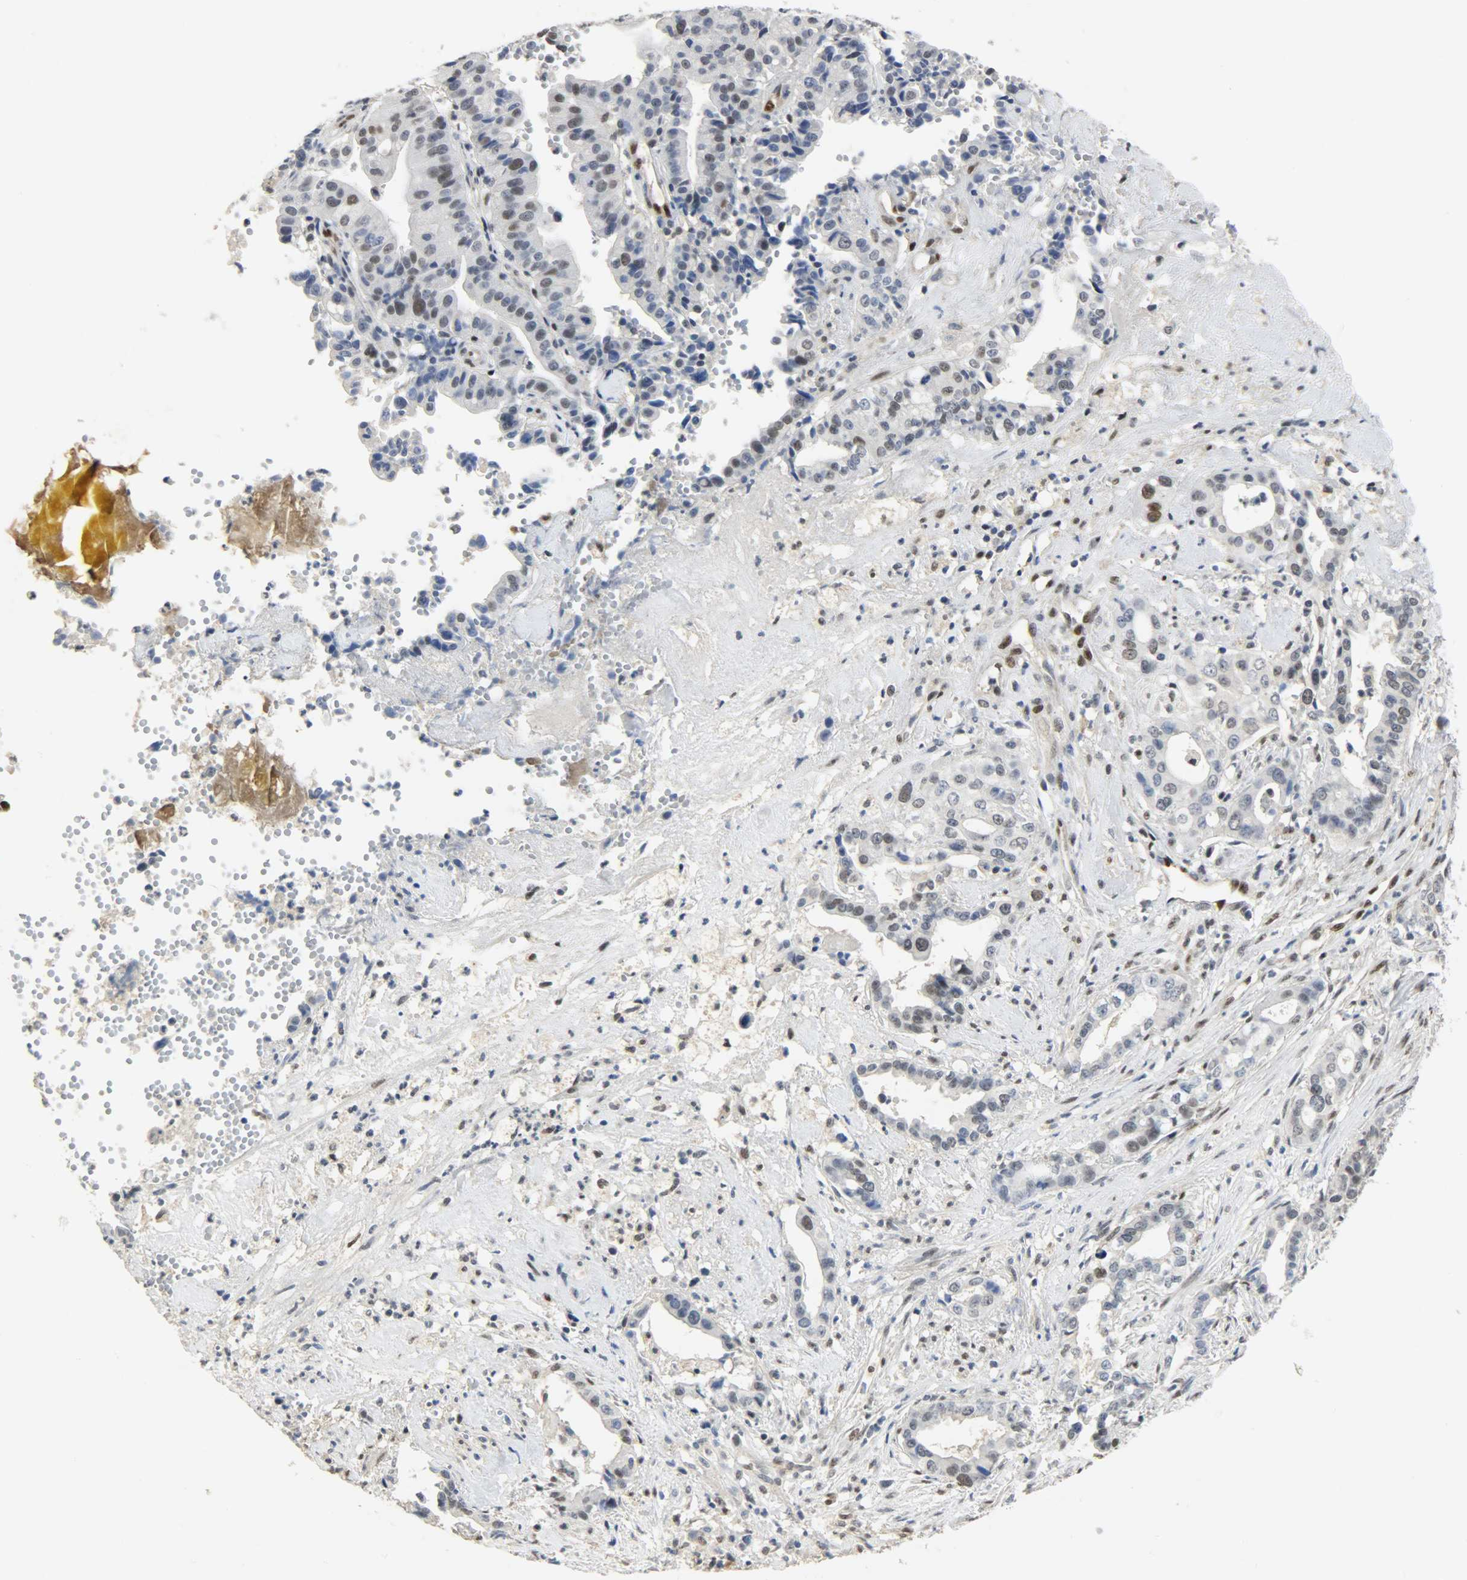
{"staining": {"intensity": "moderate", "quantity": "25%-75%", "location": "nuclear"}, "tissue": "liver cancer", "cell_type": "Tumor cells", "image_type": "cancer", "snomed": [{"axis": "morphology", "description": "Cholangiocarcinoma"}, {"axis": "topography", "description": "Liver"}], "caption": "Liver cancer (cholangiocarcinoma) stained with DAB (3,3'-diaminobenzidine) immunohistochemistry (IHC) reveals medium levels of moderate nuclear expression in about 25%-75% of tumor cells.", "gene": "NPEPL1", "patient": {"sex": "female", "age": 61}}